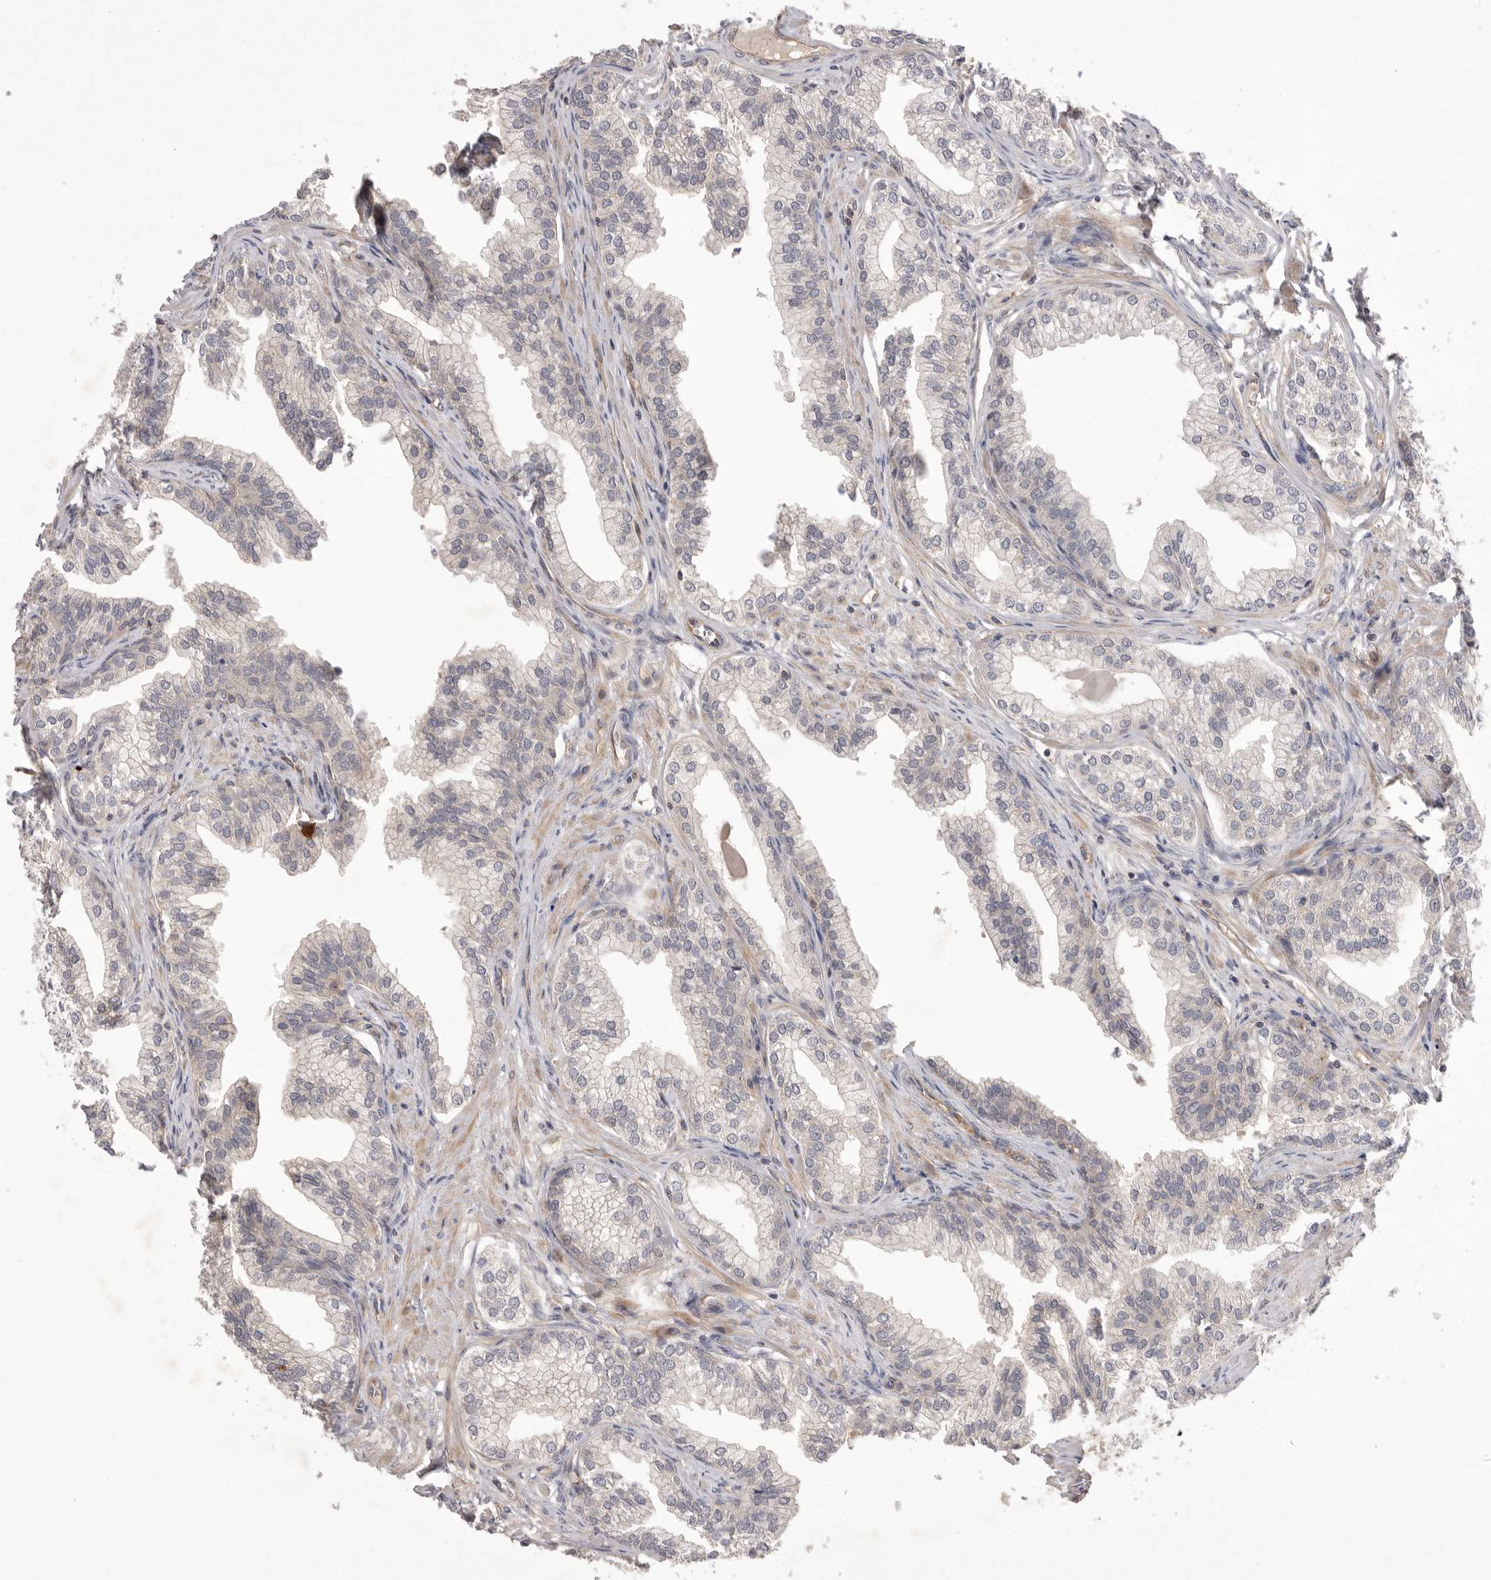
{"staining": {"intensity": "weak", "quantity": "25%-75%", "location": "cytoplasmic/membranous"}, "tissue": "prostate", "cell_type": "Glandular cells", "image_type": "normal", "snomed": [{"axis": "morphology", "description": "Normal tissue, NOS"}, {"axis": "morphology", "description": "Urothelial carcinoma, Low grade"}, {"axis": "topography", "description": "Urinary bladder"}, {"axis": "topography", "description": "Prostate"}], "caption": "Glandular cells reveal weak cytoplasmic/membranous expression in about 25%-75% of cells in normal prostate. (Stains: DAB (3,3'-diaminobenzidine) in brown, nuclei in blue, Microscopy: brightfield microscopy at high magnification).", "gene": "NRCAM", "patient": {"sex": "male", "age": 60}}